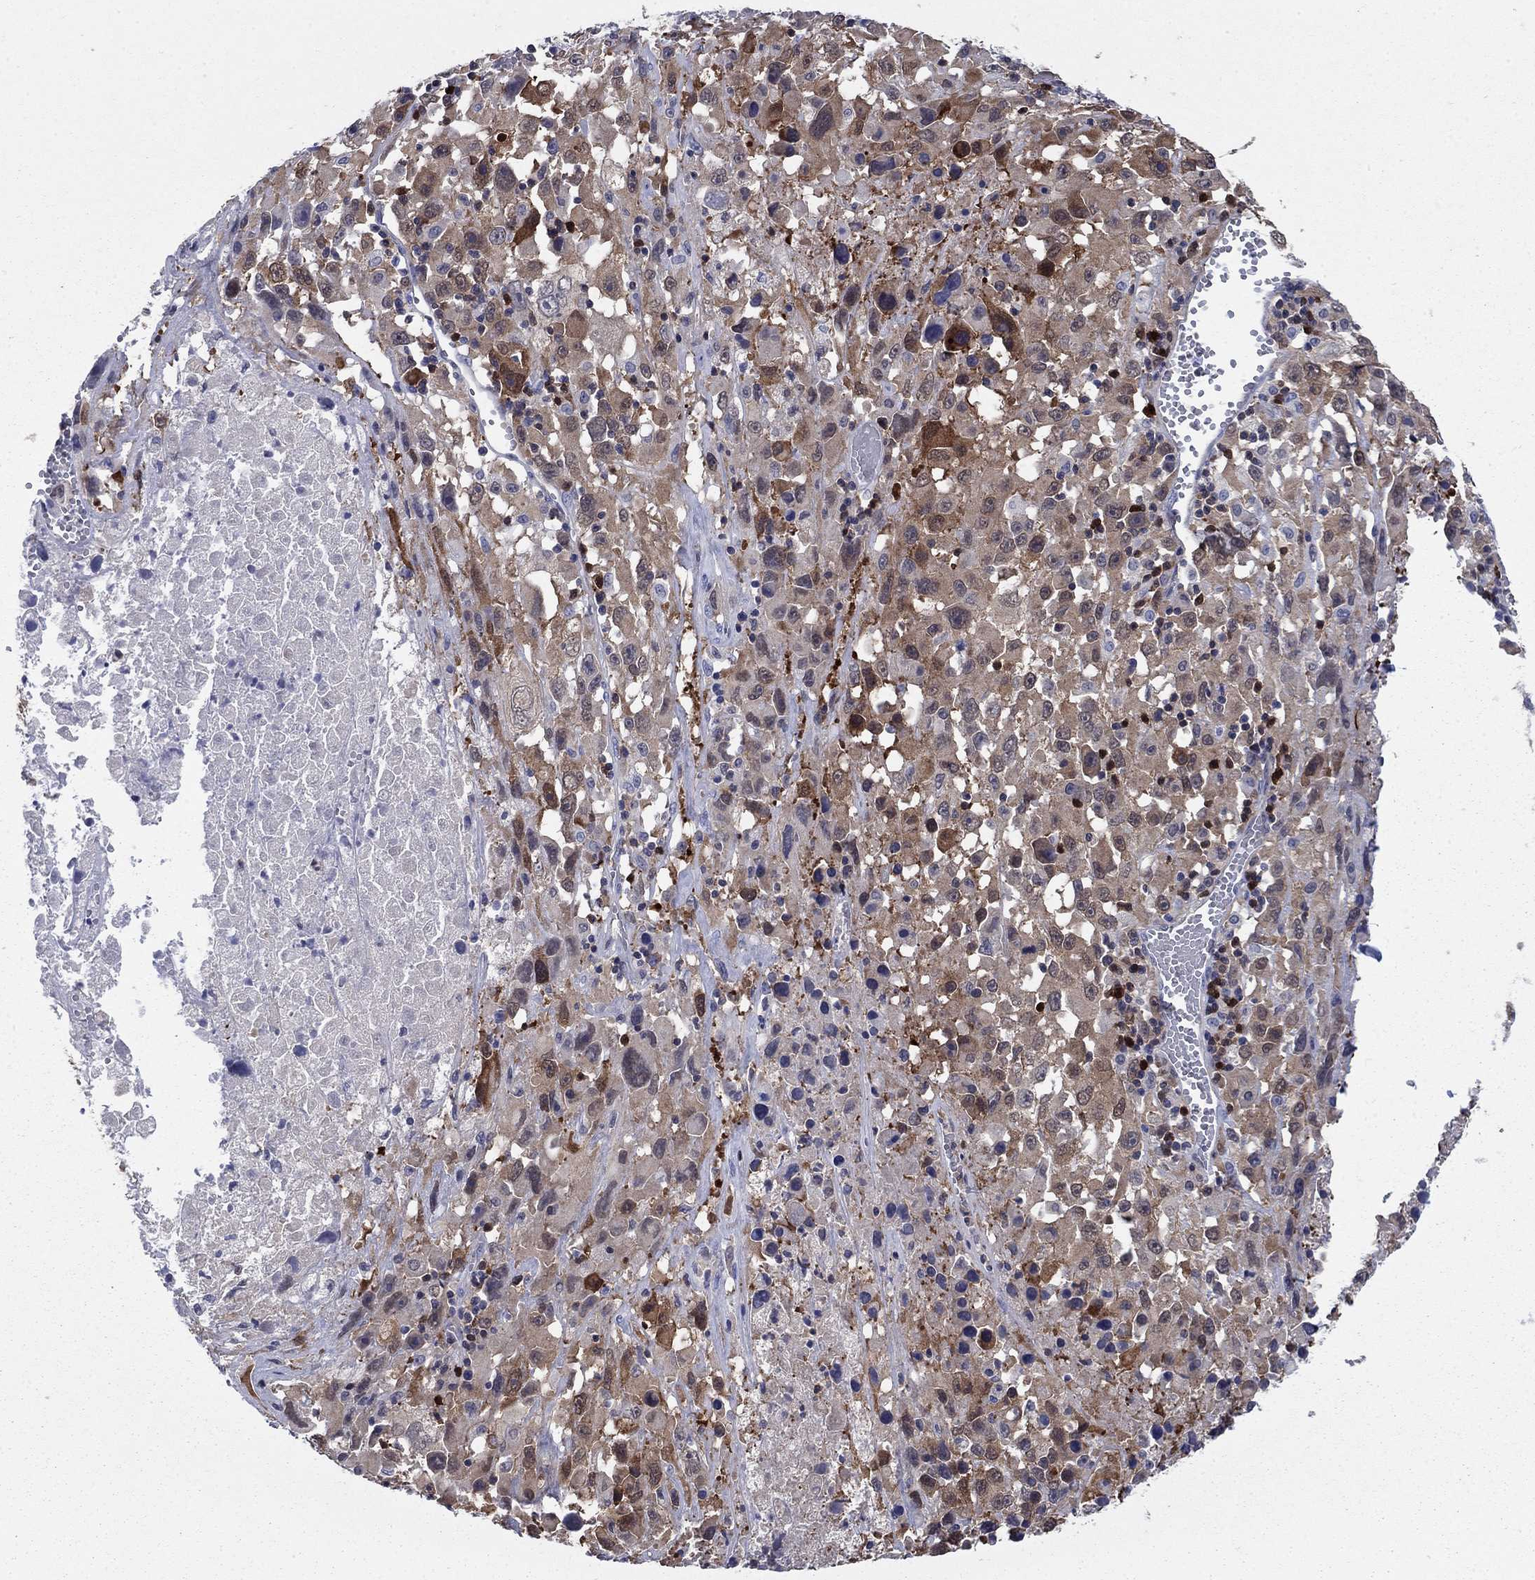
{"staining": {"intensity": "strong", "quantity": "<25%", "location": "cytoplasmic/membranous"}, "tissue": "melanoma", "cell_type": "Tumor cells", "image_type": "cancer", "snomed": [{"axis": "morphology", "description": "Malignant melanoma, Metastatic site"}, {"axis": "topography", "description": "Lymph node"}], "caption": "High-power microscopy captured an IHC micrograph of malignant melanoma (metastatic site), revealing strong cytoplasmic/membranous positivity in about <25% of tumor cells. Nuclei are stained in blue.", "gene": "STMN1", "patient": {"sex": "male", "age": 50}}